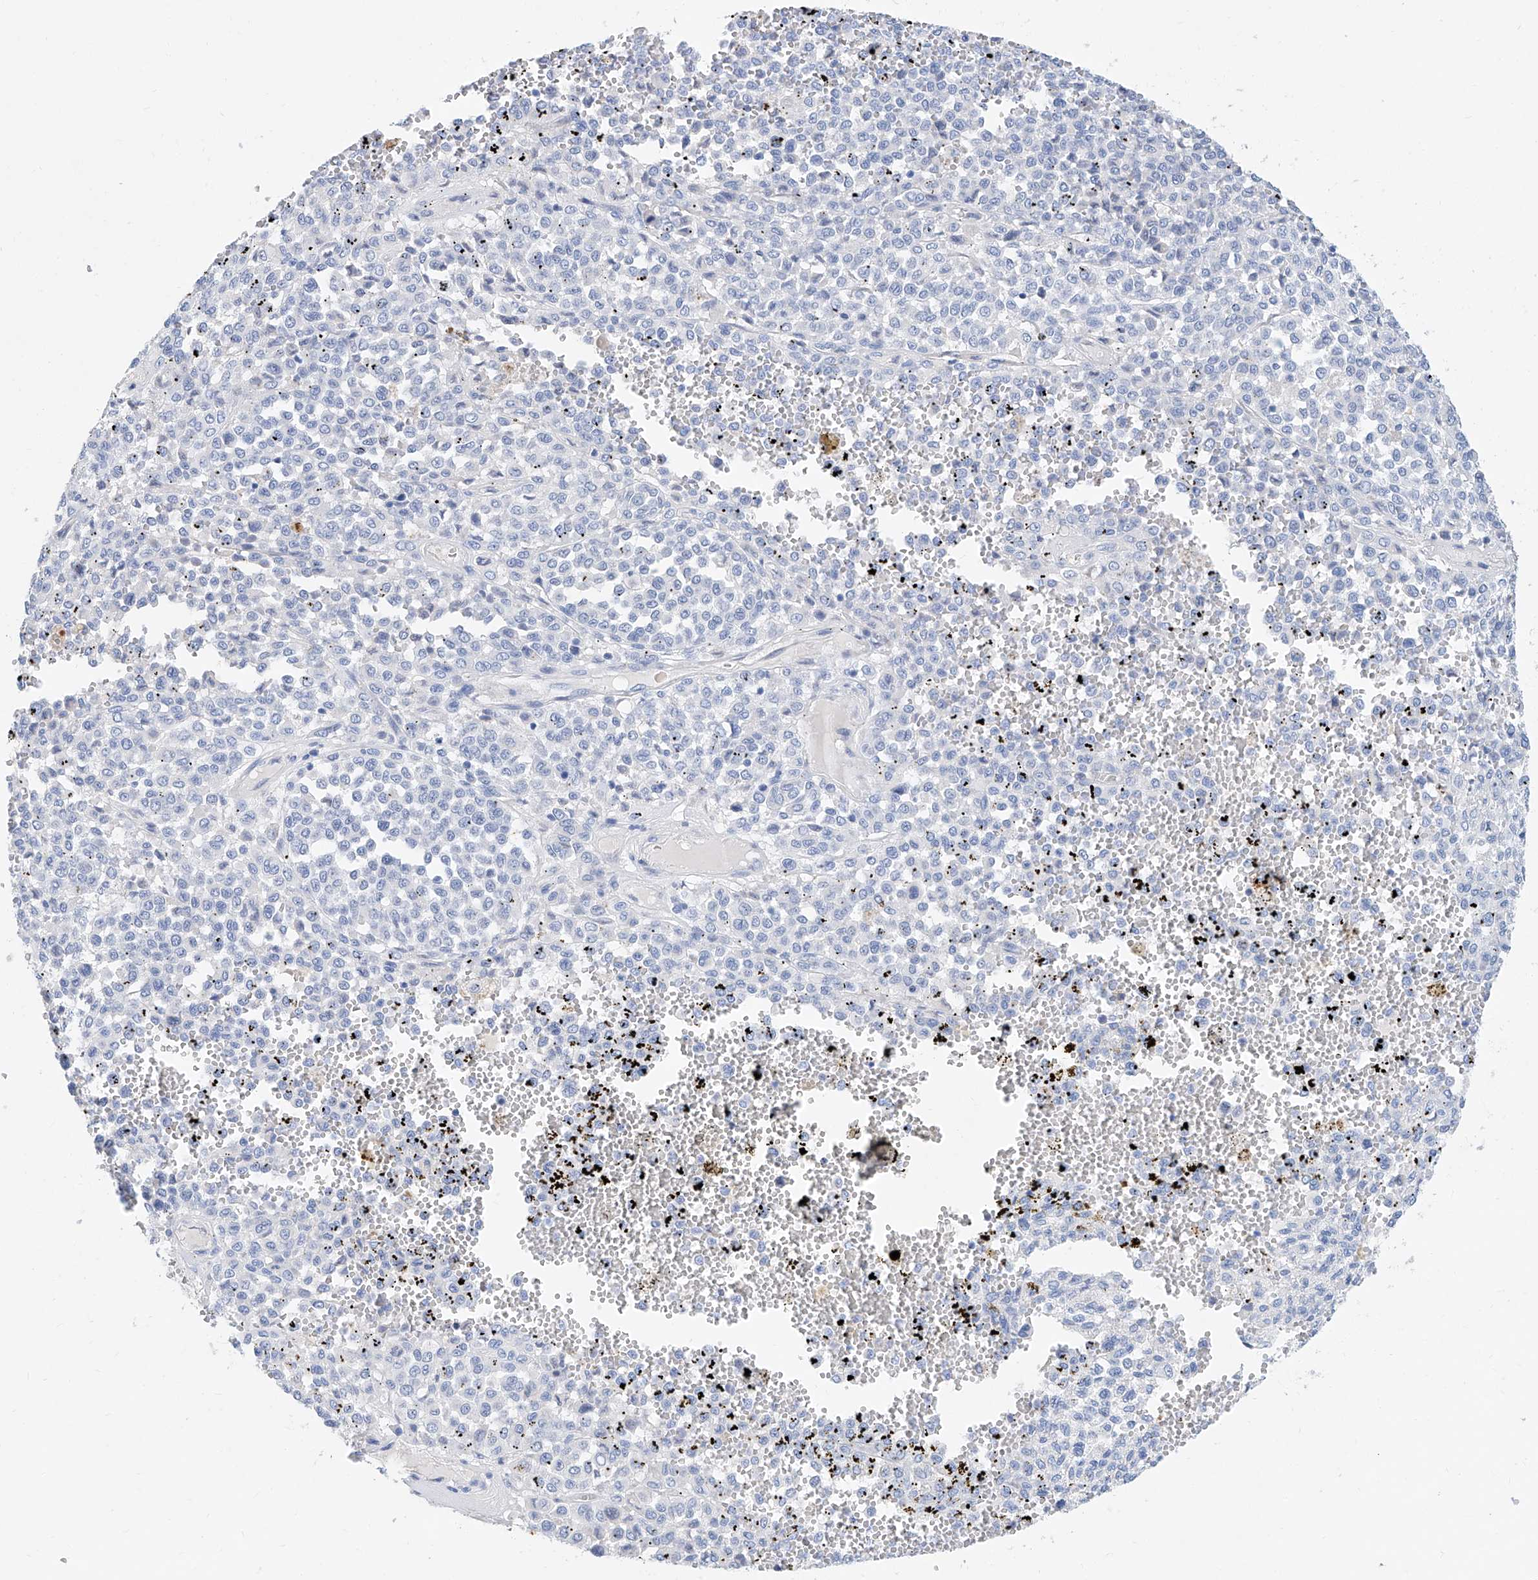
{"staining": {"intensity": "negative", "quantity": "none", "location": "none"}, "tissue": "melanoma", "cell_type": "Tumor cells", "image_type": "cancer", "snomed": [{"axis": "morphology", "description": "Malignant melanoma, Metastatic site"}, {"axis": "topography", "description": "Pancreas"}], "caption": "Immunohistochemistry (IHC) photomicrograph of human malignant melanoma (metastatic site) stained for a protein (brown), which demonstrates no staining in tumor cells.", "gene": "SLC25A29", "patient": {"sex": "female", "age": 30}}